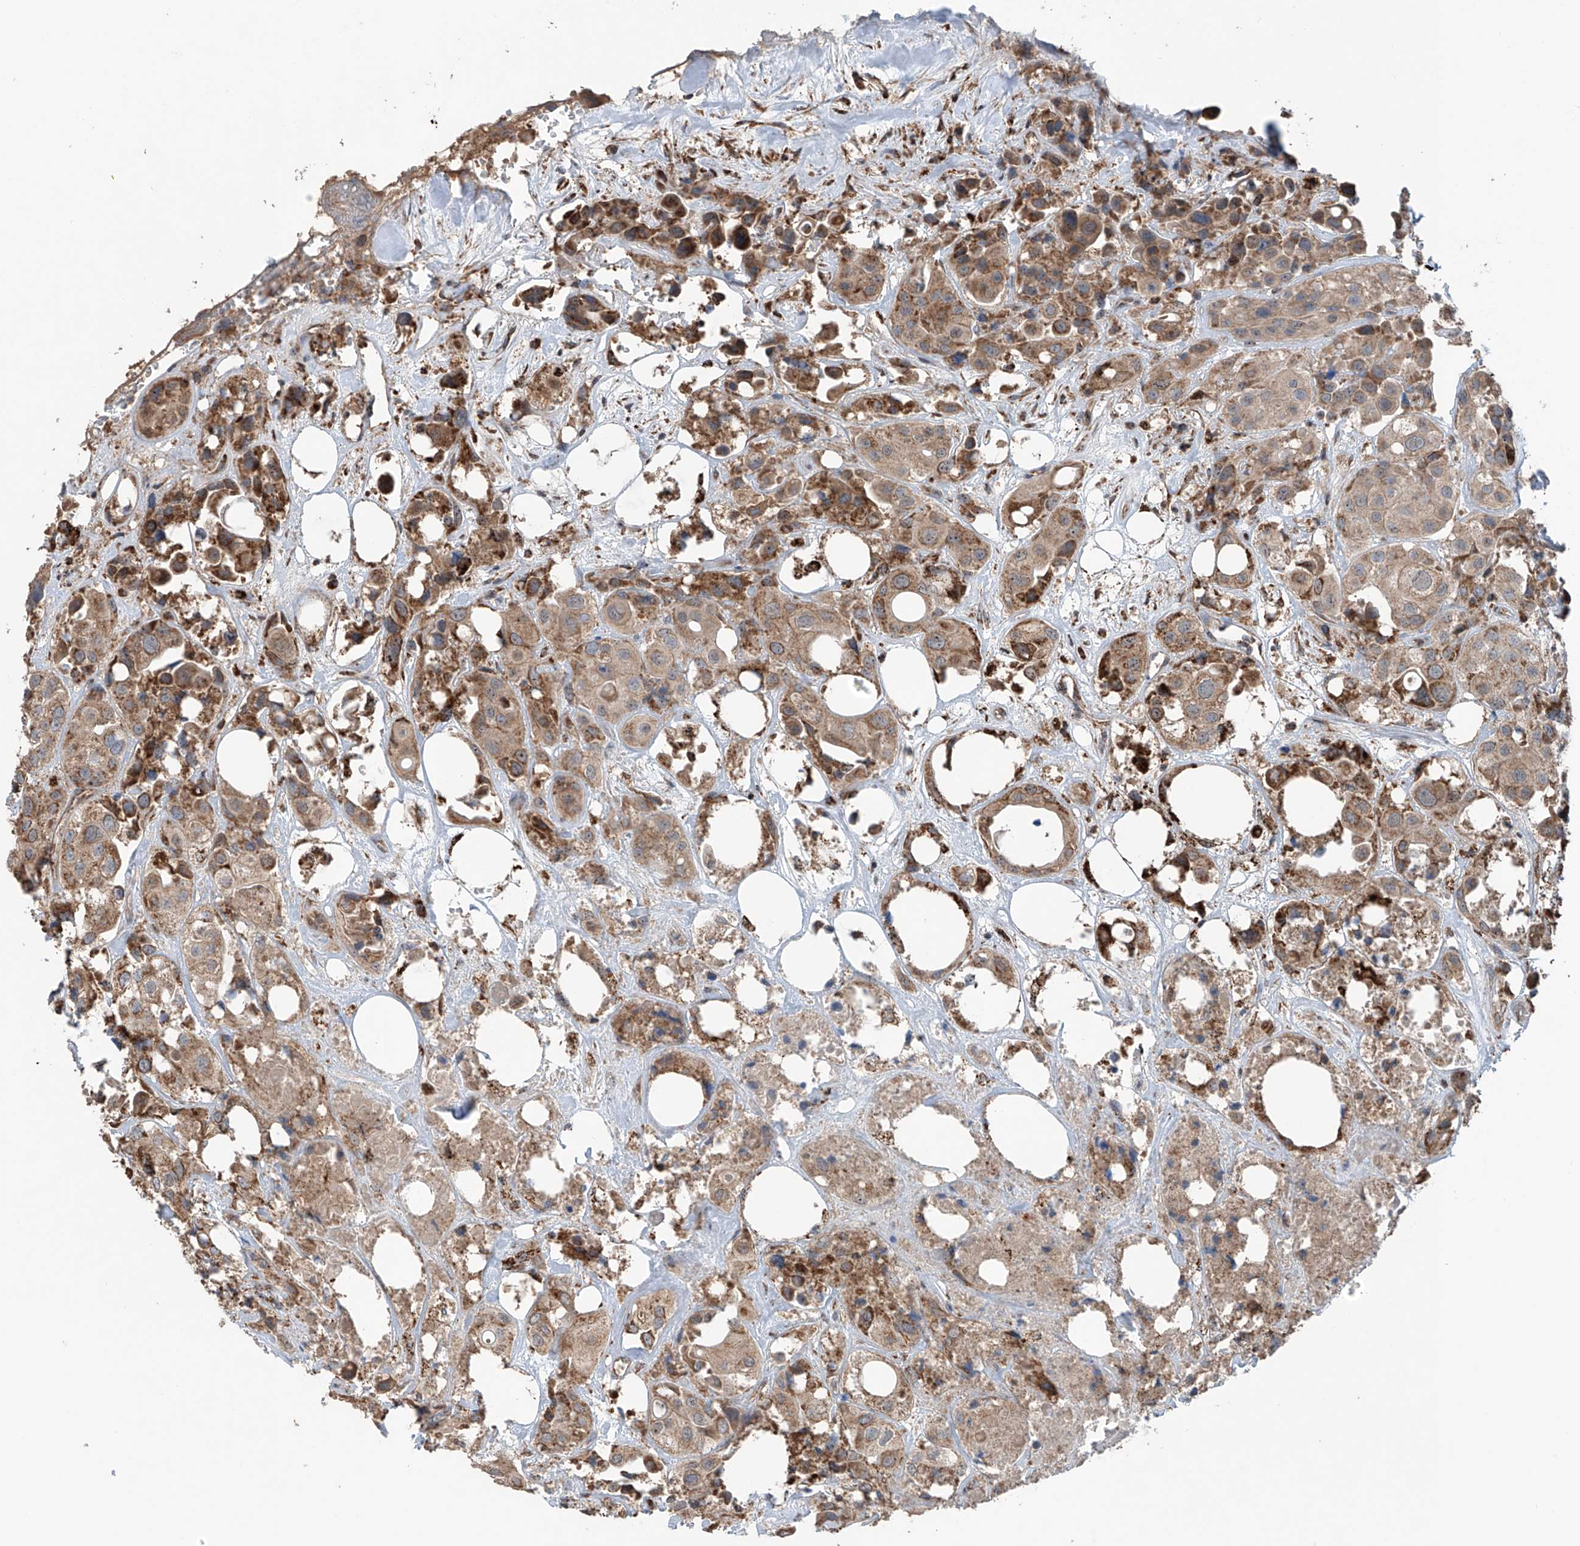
{"staining": {"intensity": "moderate", "quantity": ">75%", "location": "cytoplasmic/membranous"}, "tissue": "urothelial cancer", "cell_type": "Tumor cells", "image_type": "cancer", "snomed": [{"axis": "morphology", "description": "Urothelial carcinoma, High grade"}, {"axis": "topography", "description": "Urinary bladder"}], "caption": "A medium amount of moderate cytoplasmic/membranous expression is identified in approximately >75% of tumor cells in urothelial cancer tissue.", "gene": "SAMD3", "patient": {"sex": "male", "age": 64}}